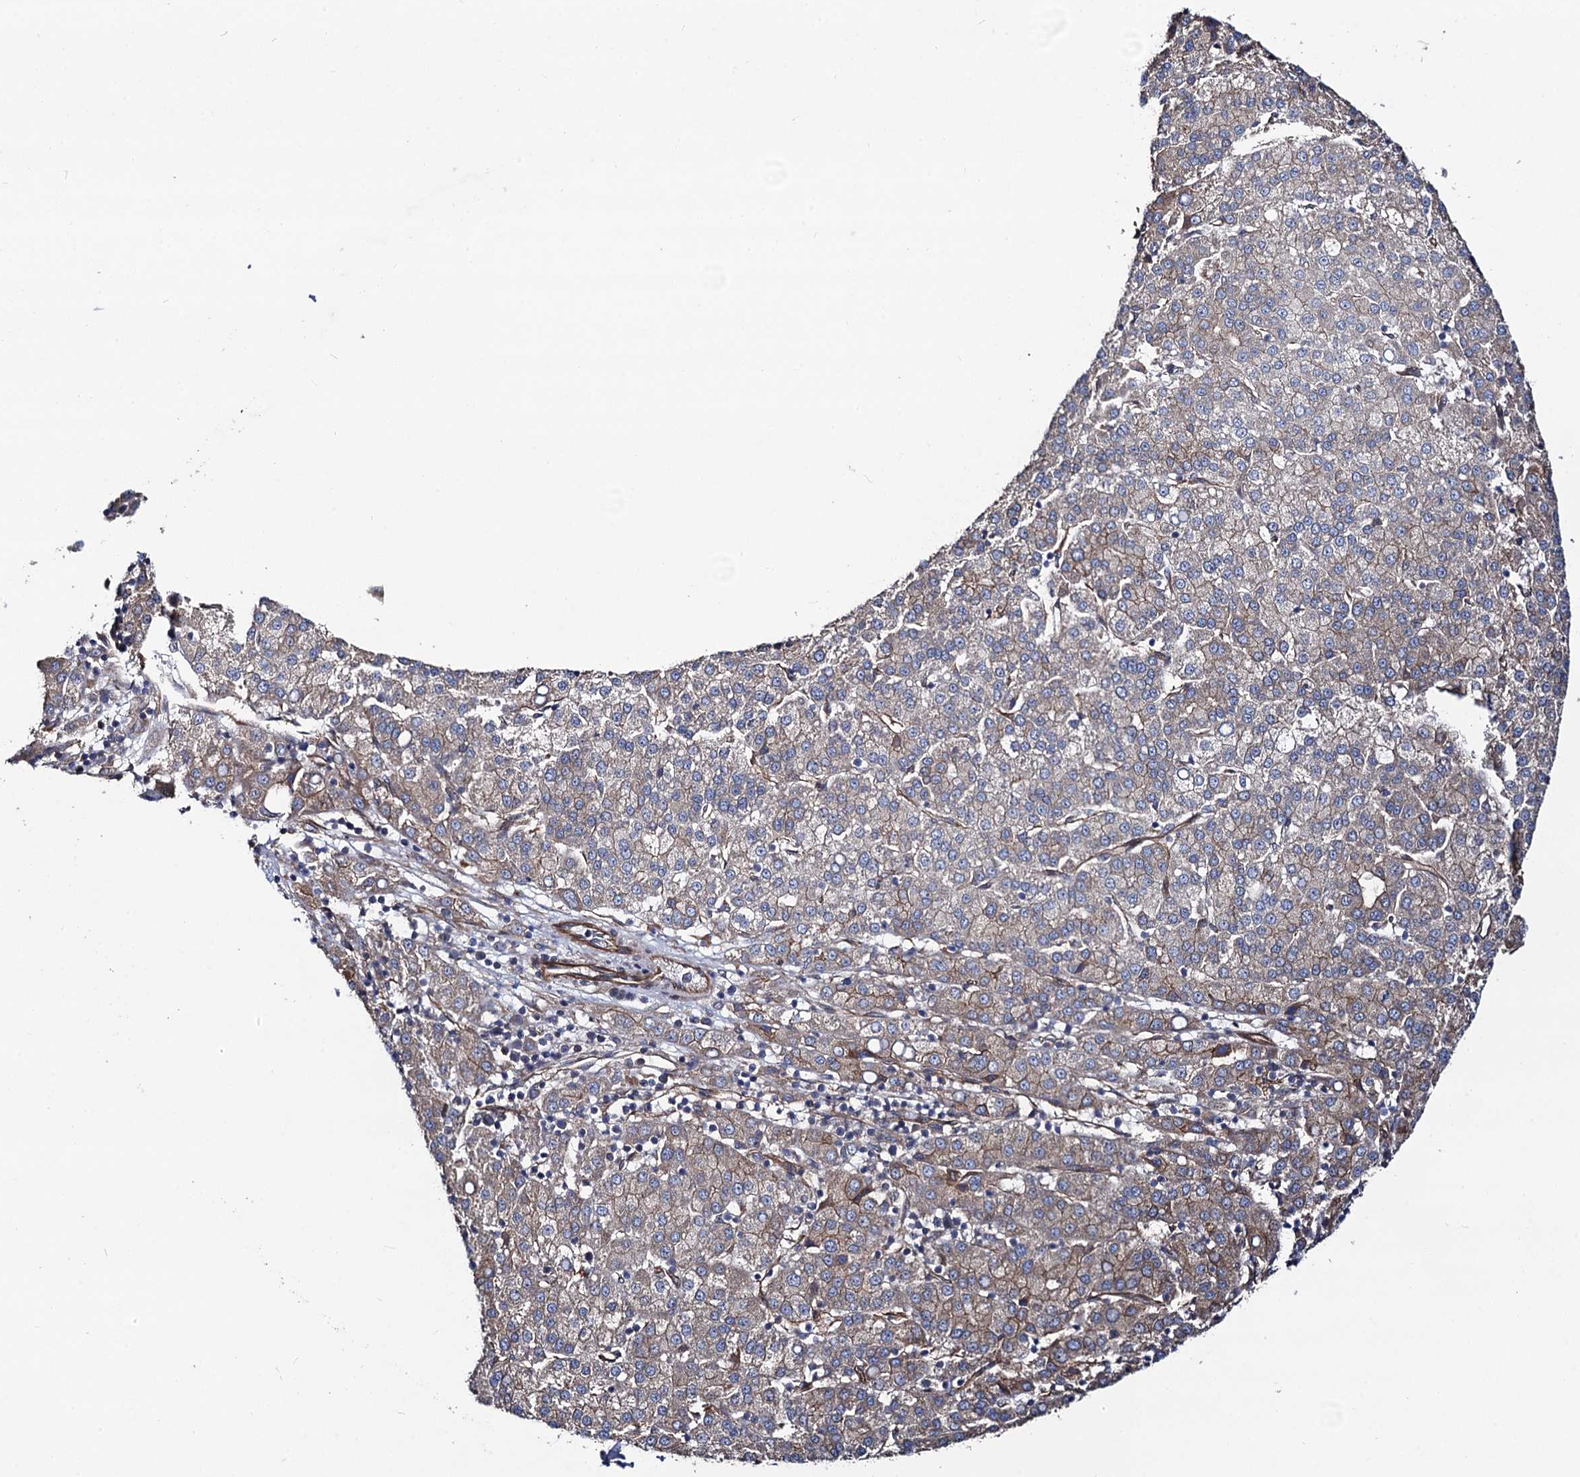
{"staining": {"intensity": "weak", "quantity": ">75%", "location": "cytoplasmic/membranous"}, "tissue": "liver cancer", "cell_type": "Tumor cells", "image_type": "cancer", "snomed": [{"axis": "morphology", "description": "Carcinoma, Hepatocellular, NOS"}, {"axis": "topography", "description": "Liver"}], "caption": "A micrograph showing weak cytoplasmic/membranous positivity in about >75% of tumor cells in liver cancer, as visualized by brown immunohistochemical staining.", "gene": "CIP2A", "patient": {"sex": "female", "age": 58}}